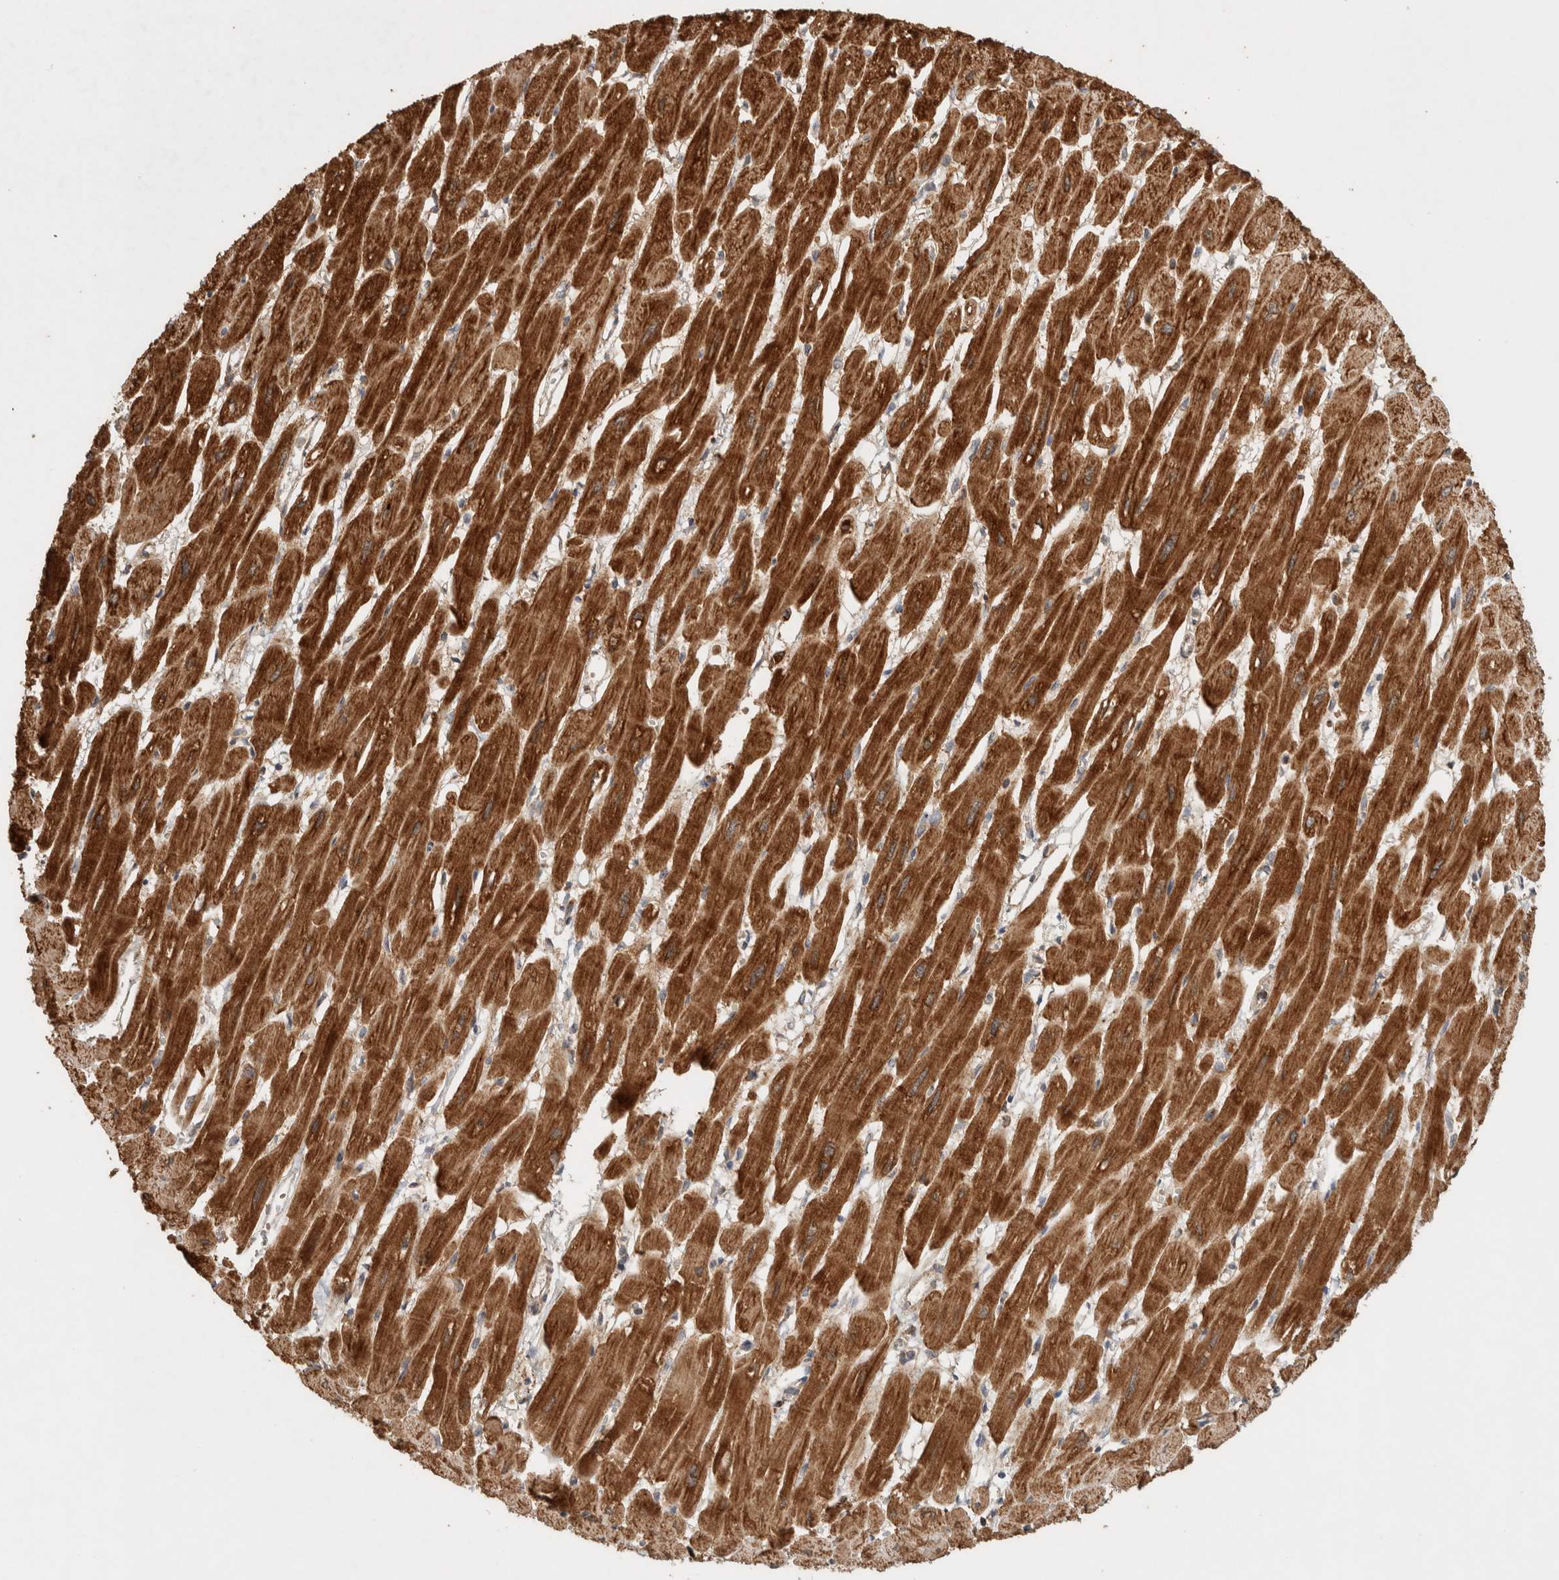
{"staining": {"intensity": "strong", "quantity": ">75%", "location": "cytoplasmic/membranous"}, "tissue": "heart muscle", "cell_type": "Cardiomyocytes", "image_type": "normal", "snomed": [{"axis": "morphology", "description": "Normal tissue, NOS"}, {"axis": "topography", "description": "Heart"}], "caption": "A brown stain highlights strong cytoplasmic/membranous staining of a protein in cardiomyocytes of normal human heart muscle. (brown staining indicates protein expression, while blue staining denotes nuclei).", "gene": "EIF2B3", "patient": {"sex": "female", "age": 54}}